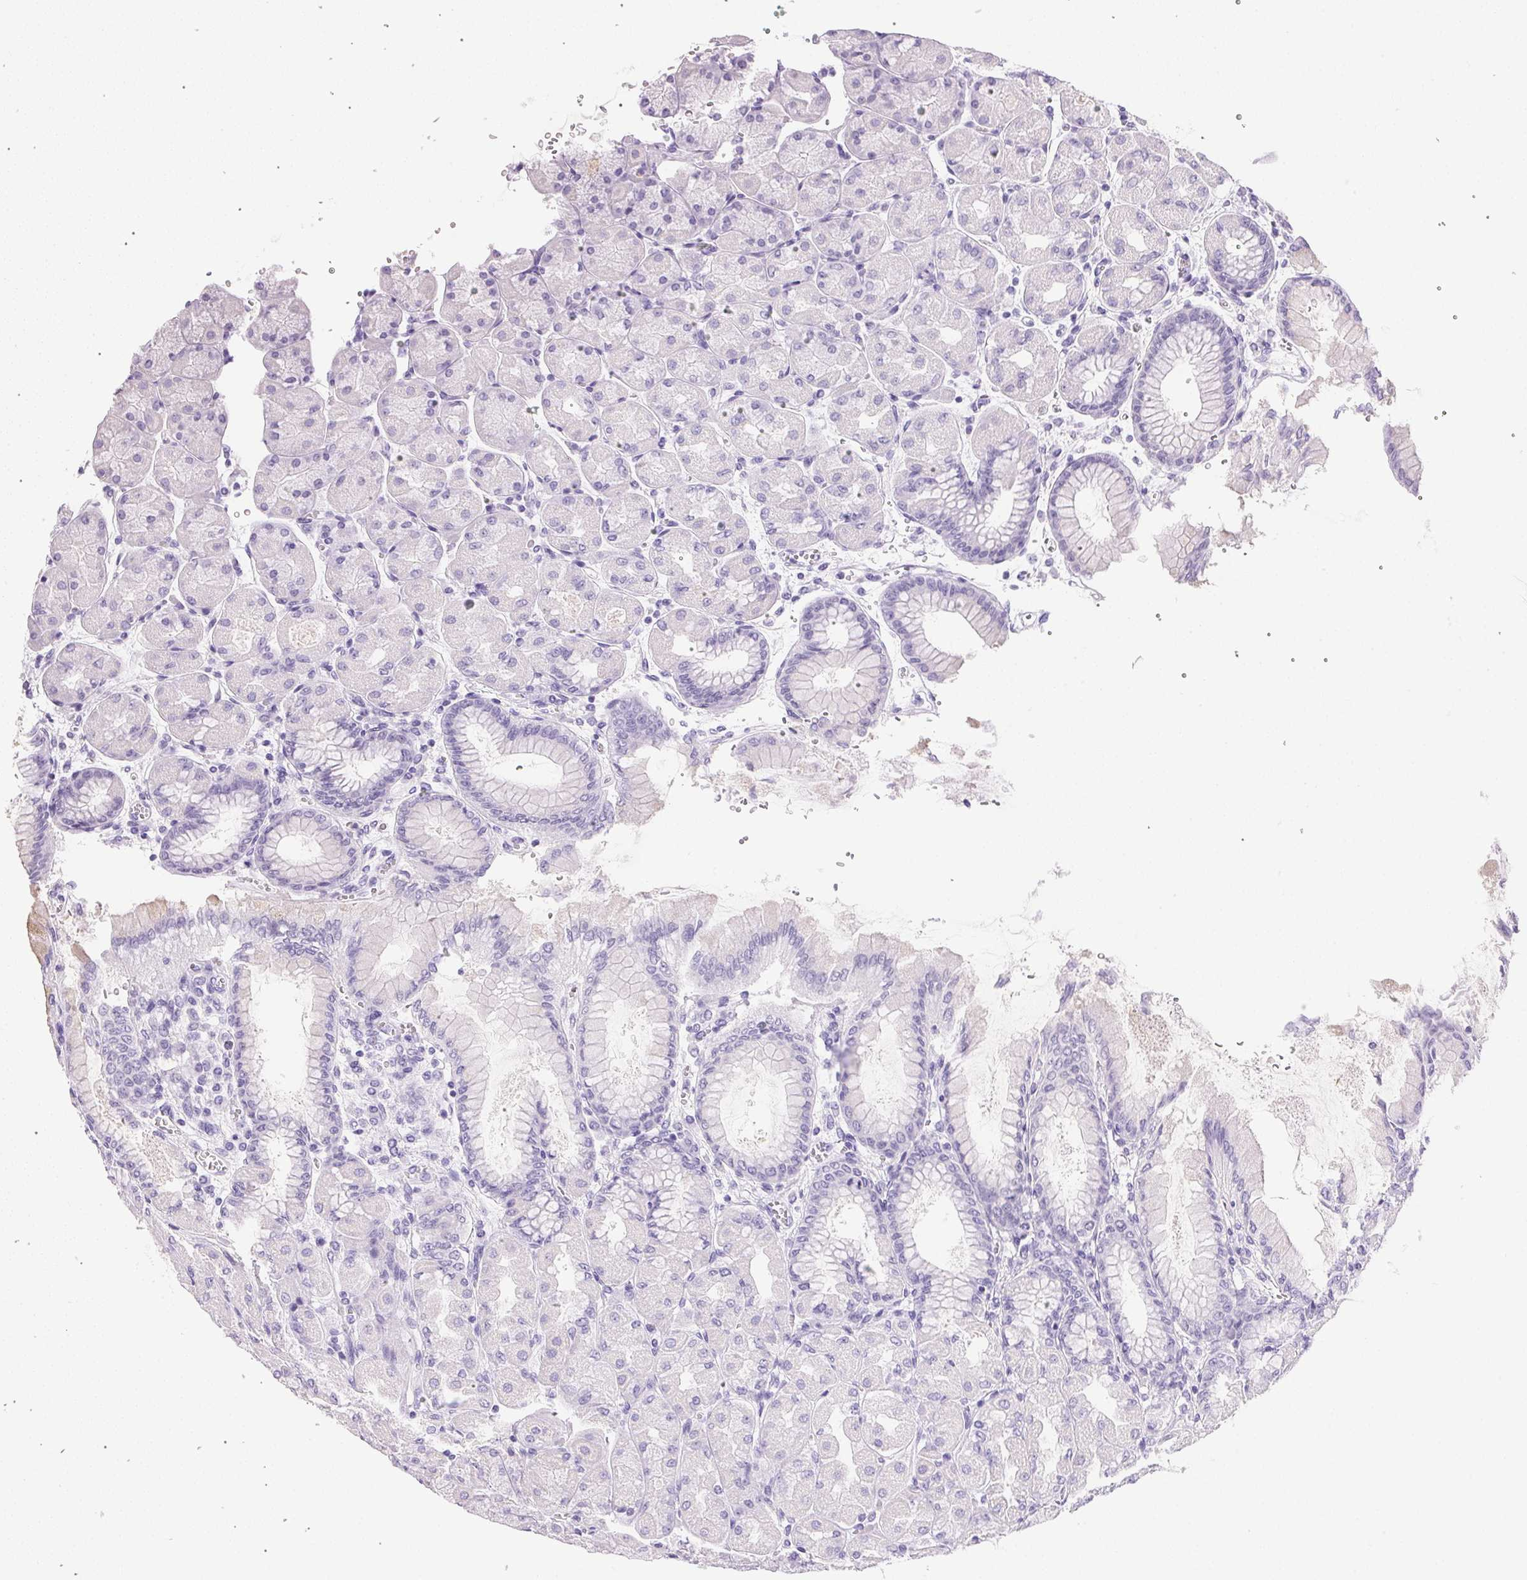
{"staining": {"intensity": "negative", "quantity": "none", "location": "none"}, "tissue": "stomach", "cell_type": "Glandular cells", "image_type": "normal", "snomed": [{"axis": "morphology", "description": "Normal tissue, NOS"}, {"axis": "topography", "description": "Stomach, upper"}], "caption": "High power microscopy micrograph of an immunohistochemistry (IHC) micrograph of normal stomach, revealing no significant positivity in glandular cells.", "gene": "ATP6V0A4", "patient": {"sex": "female", "age": 56}}